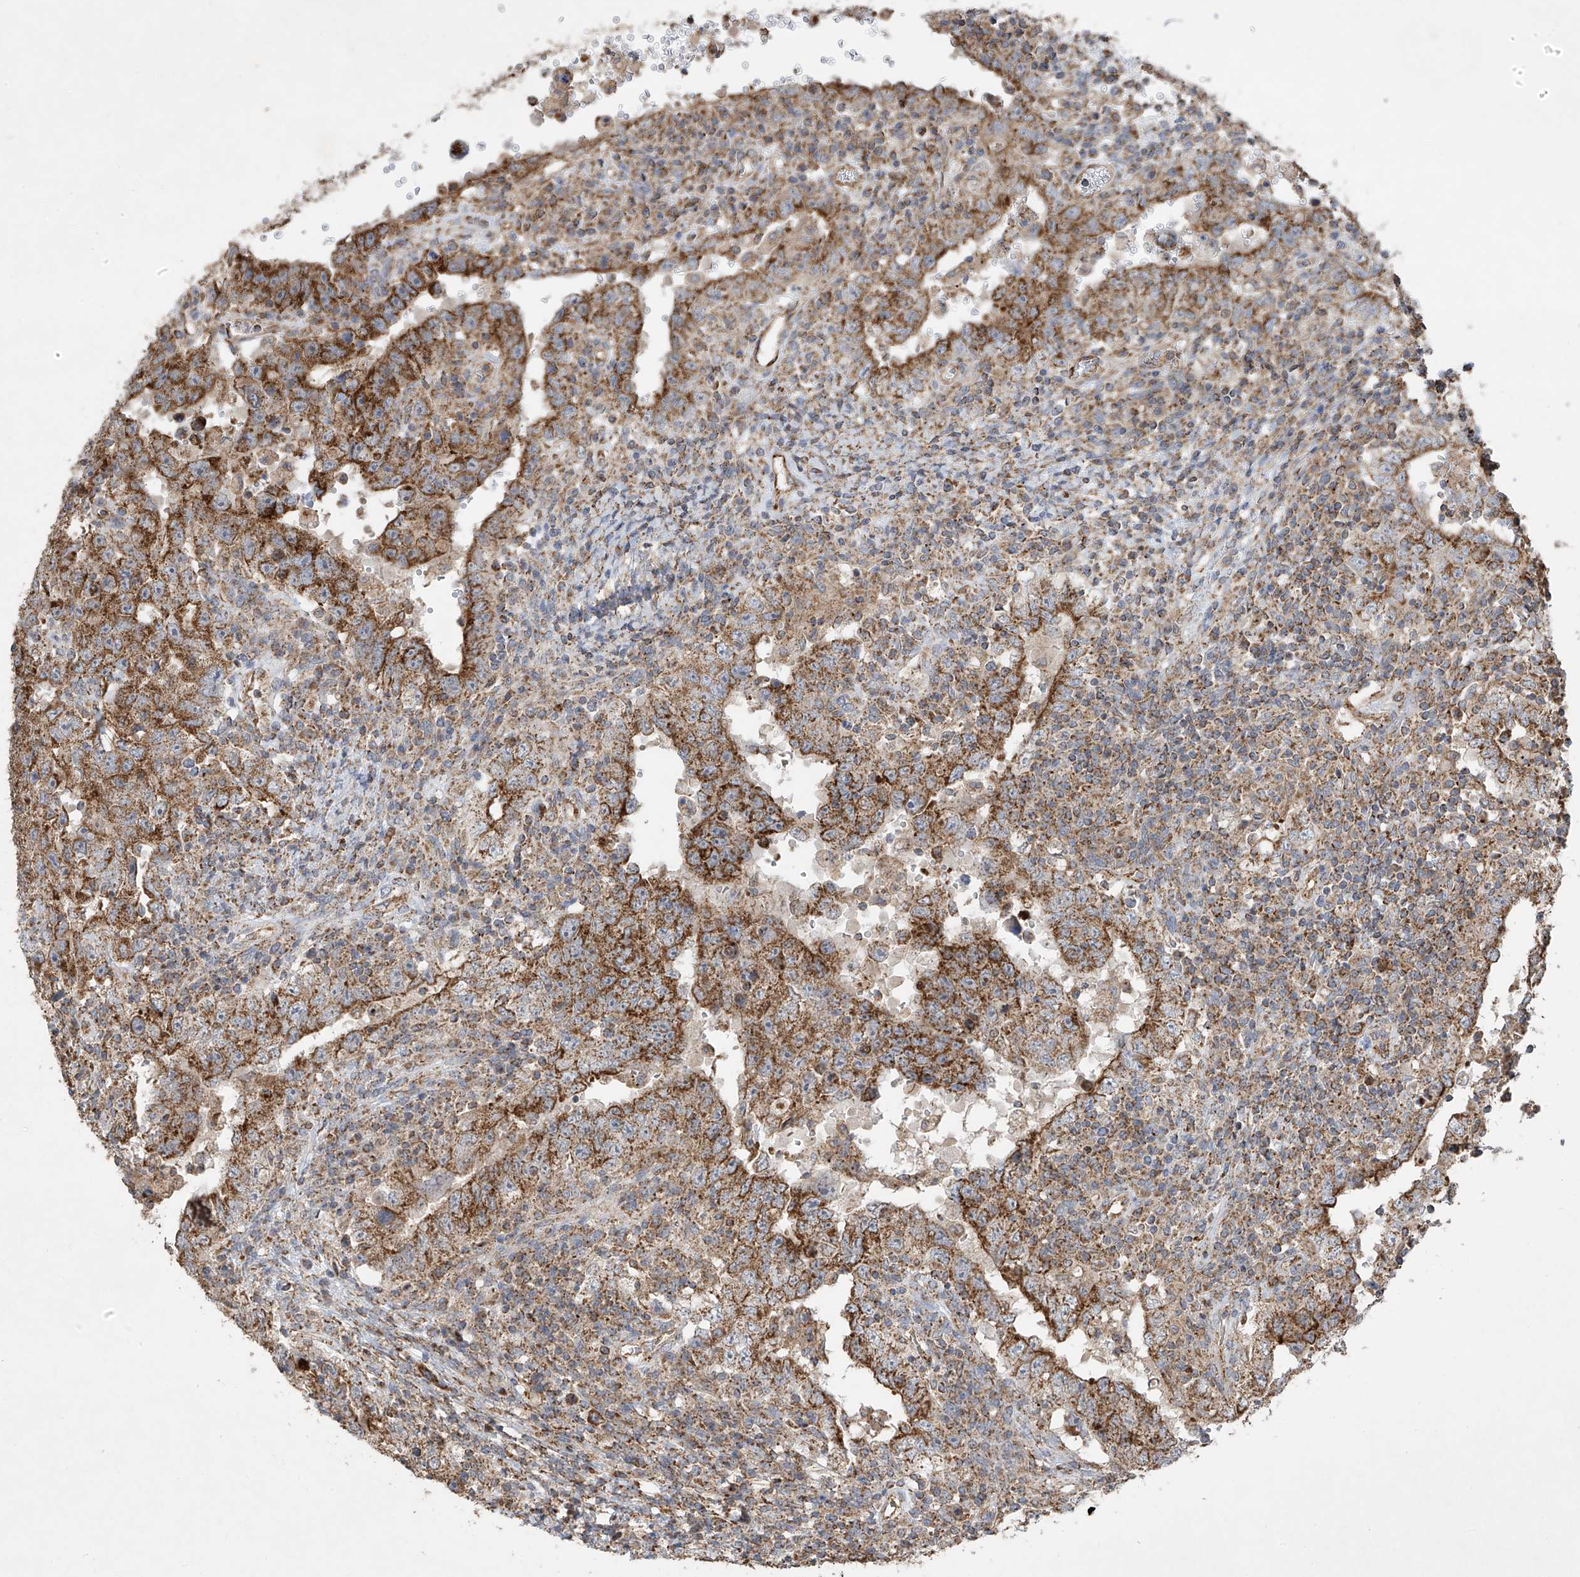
{"staining": {"intensity": "moderate", "quantity": ">75%", "location": "cytoplasmic/membranous"}, "tissue": "testis cancer", "cell_type": "Tumor cells", "image_type": "cancer", "snomed": [{"axis": "morphology", "description": "Carcinoma, Embryonal, NOS"}, {"axis": "topography", "description": "Testis"}], "caption": "An immunohistochemistry micrograph of tumor tissue is shown. Protein staining in brown labels moderate cytoplasmic/membranous positivity in testis embryonal carcinoma within tumor cells. The staining was performed using DAB to visualize the protein expression in brown, while the nuclei were stained in blue with hematoxylin (Magnification: 20x).", "gene": "UQCC1", "patient": {"sex": "male", "age": 26}}